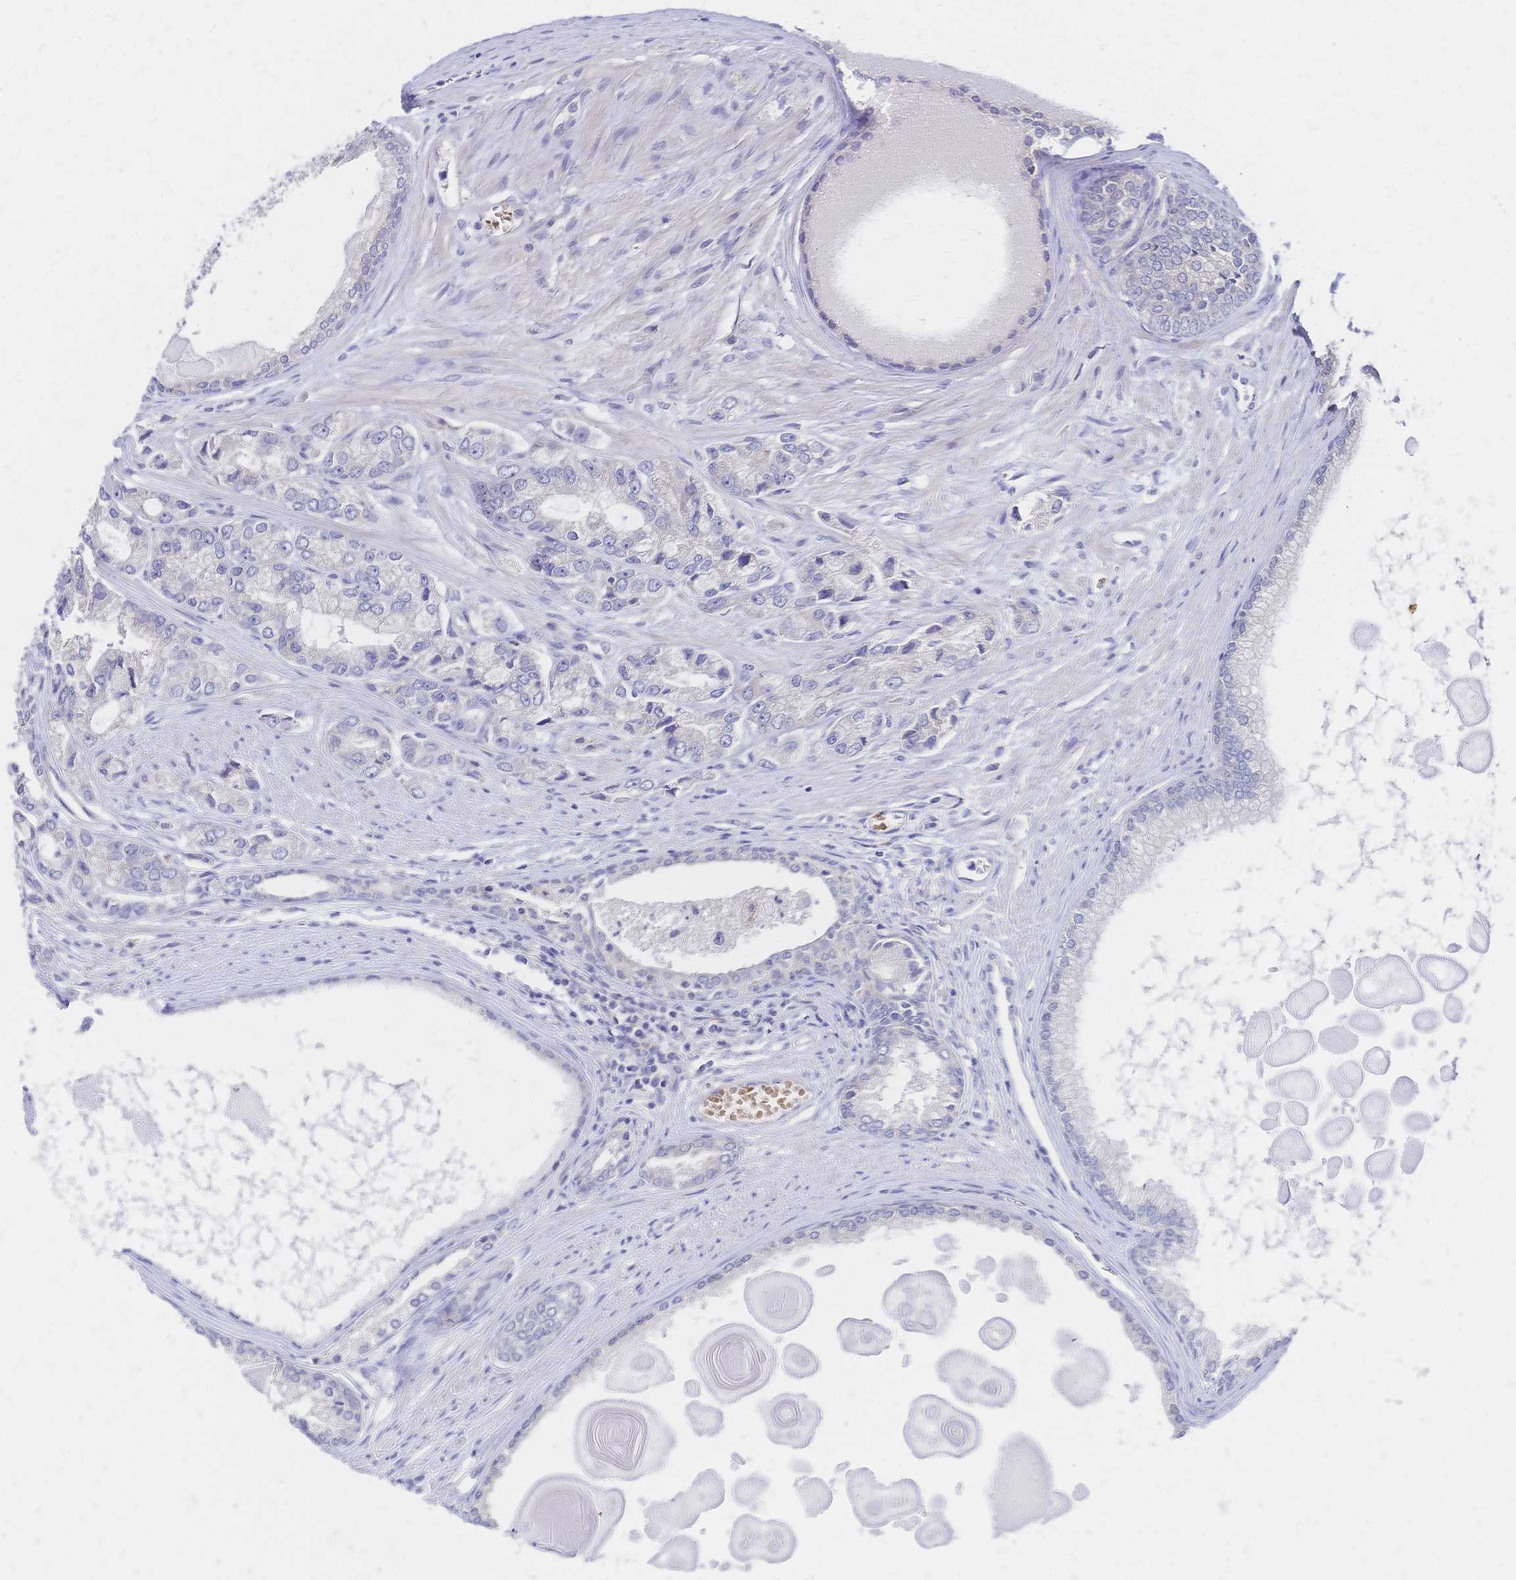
{"staining": {"intensity": "negative", "quantity": "none", "location": "none"}, "tissue": "prostate cancer", "cell_type": "Tumor cells", "image_type": "cancer", "snomed": [{"axis": "morphology", "description": "Adenocarcinoma, Low grade"}, {"axis": "topography", "description": "Prostate"}], "caption": "IHC micrograph of neoplastic tissue: prostate adenocarcinoma (low-grade) stained with DAB (3,3'-diaminobenzidine) shows no significant protein staining in tumor cells.", "gene": "SLC5A1", "patient": {"sex": "male", "age": 69}}